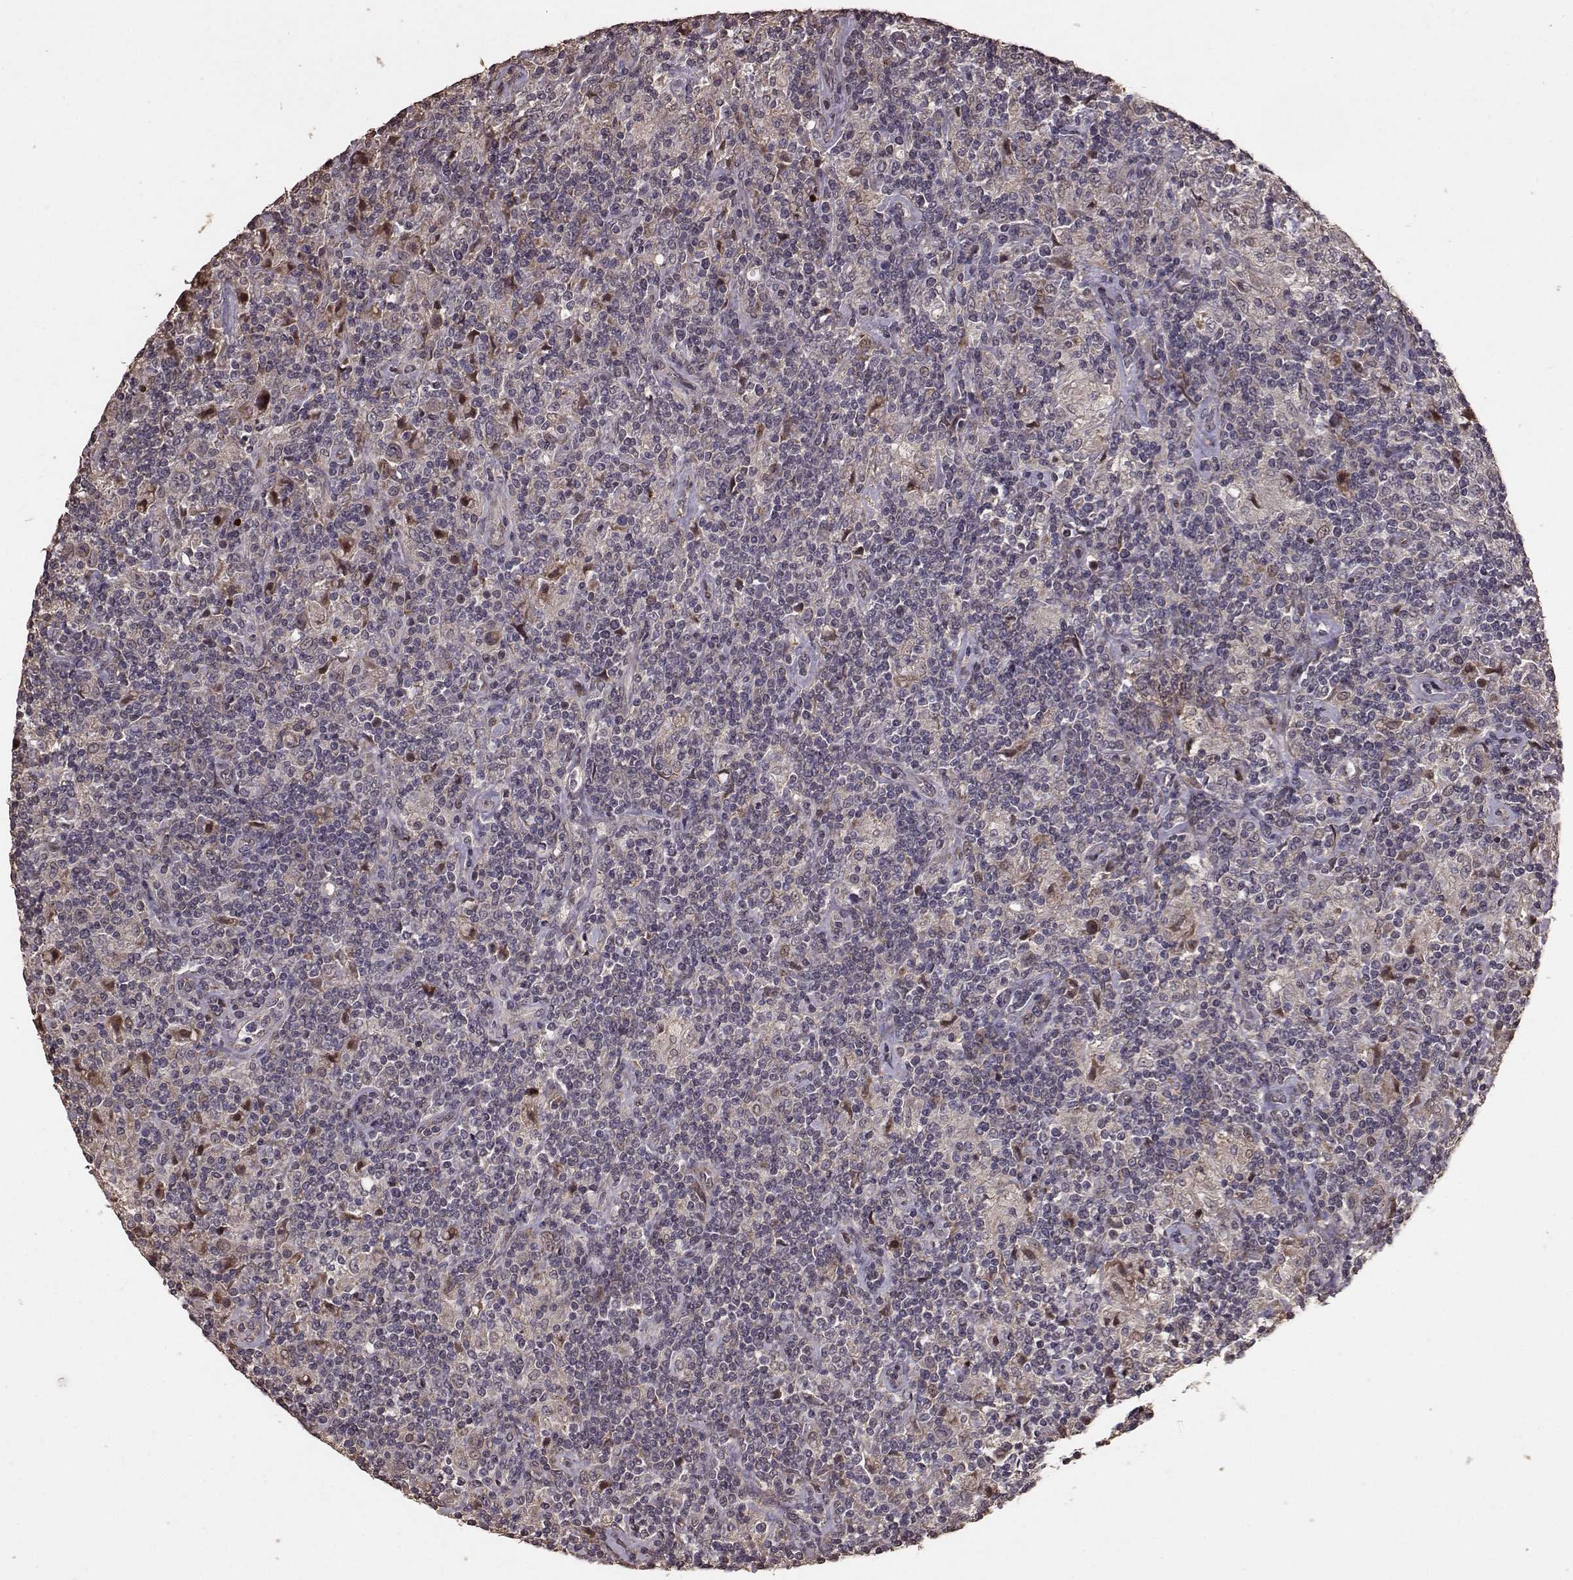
{"staining": {"intensity": "weak", "quantity": ">75%", "location": "cytoplasmic/membranous"}, "tissue": "lymphoma", "cell_type": "Tumor cells", "image_type": "cancer", "snomed": [{"axis": "morphology", "description": "Hodgkin's disease, NOS"}, {"axis": "topography", "description": "Lymph node"}], "caption": "Brown immunohistochemical staining in human lymphoma displays weak cytoplasmic/membranous positivity in approximately >75% of tumor cells.", "gene": "USP15", "patient": {"sex": "male", "age": 70}}